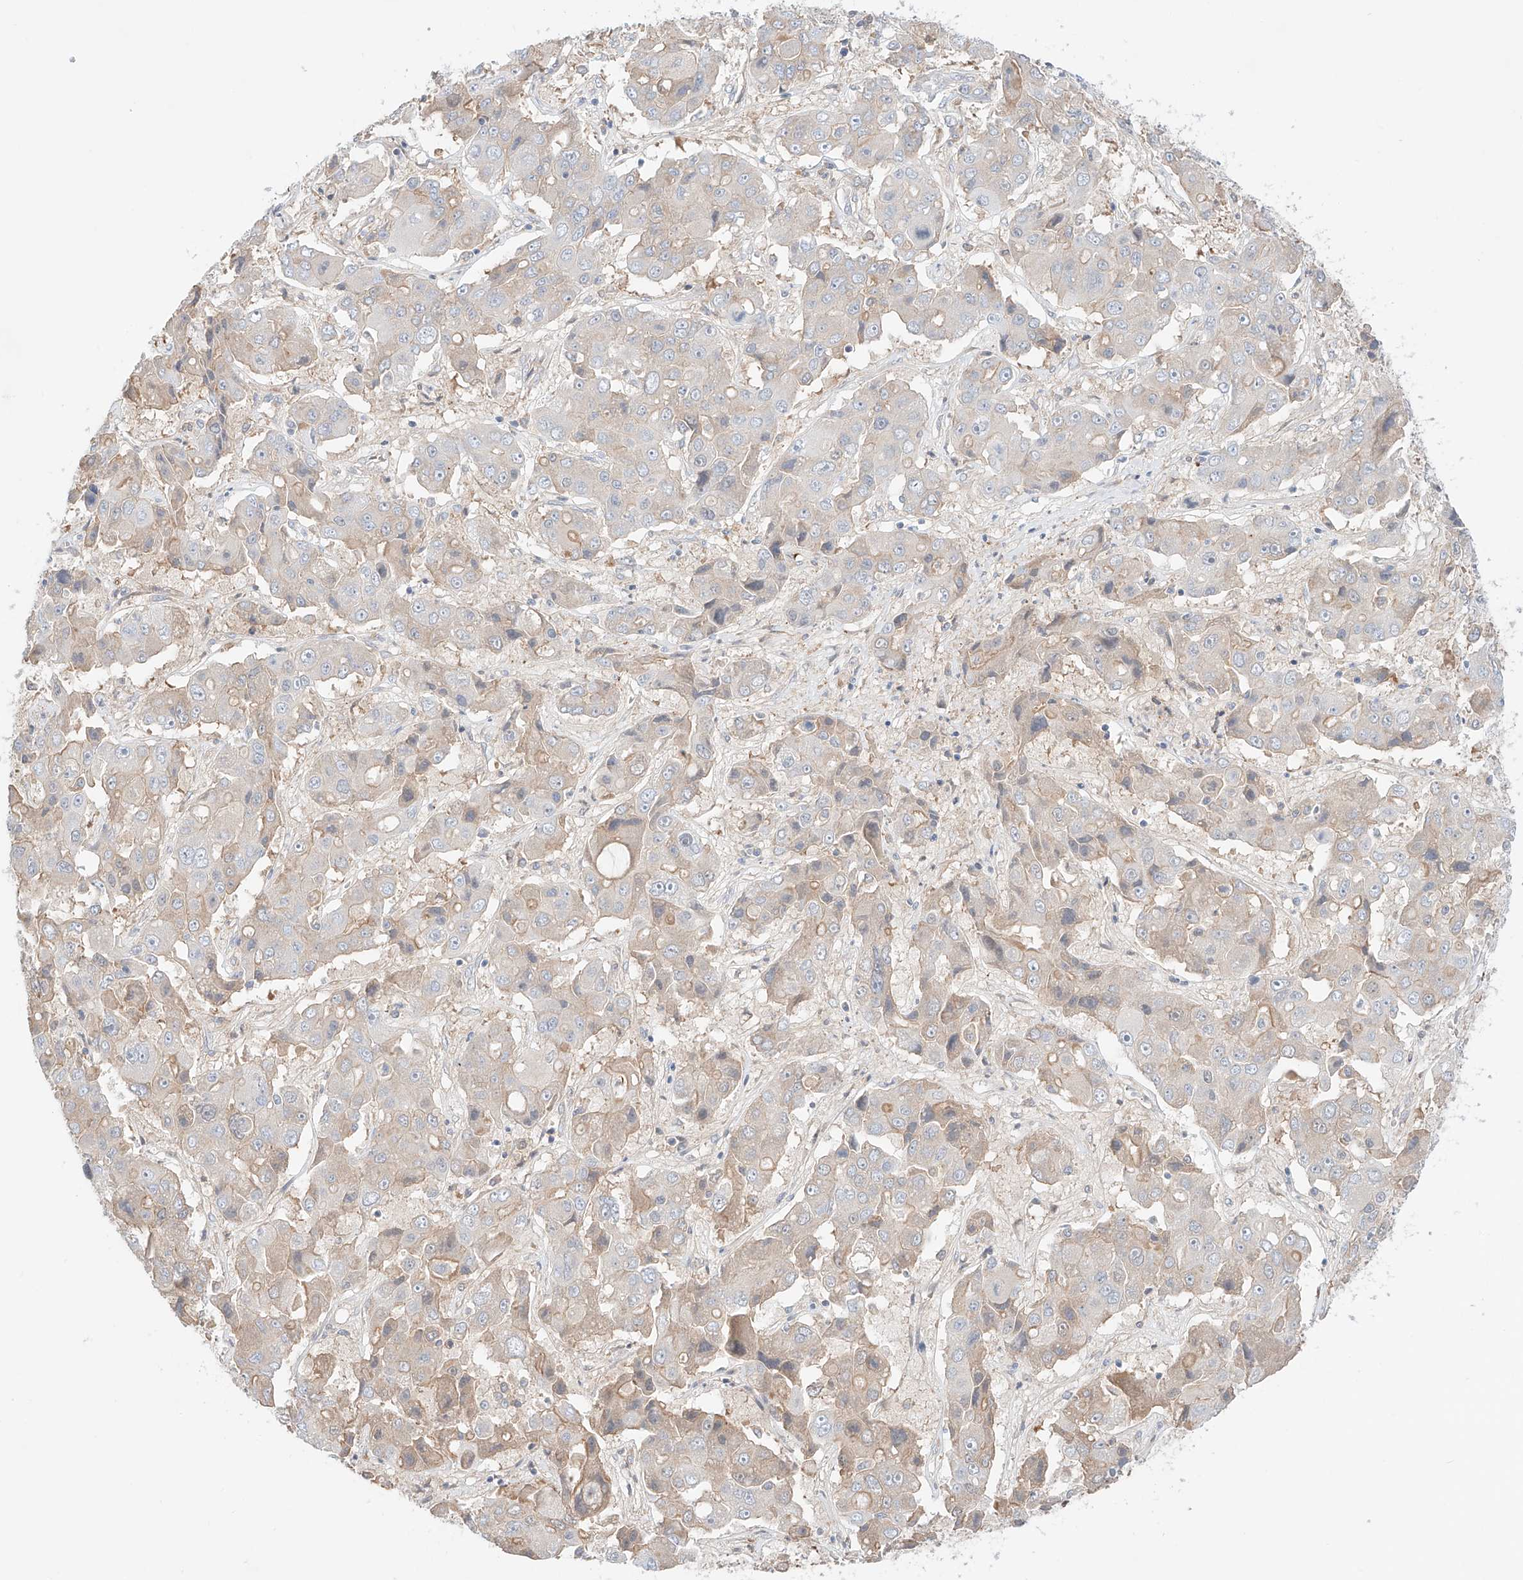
{"staining": {"intensity": "moderate", "quantity": "25%-75%", "location": "cytoplasmic/membranous"}, "tissue": "liver cancer", "cell_type": "Tumor cells", "image_type": "cancer", "snomed": [{"axis": "morphology", "description": "Cholangiocarcinoma"}, {"axis": "topography", "description": "Liver"}], "caption": "Protein staining of liver cancer tissue displays moderate cytoplasmic/membranous positivity in about 25%-75% of tumor cells.", "gene": "PGGT1B", "patient": {"sex": "male", "age": 67}}